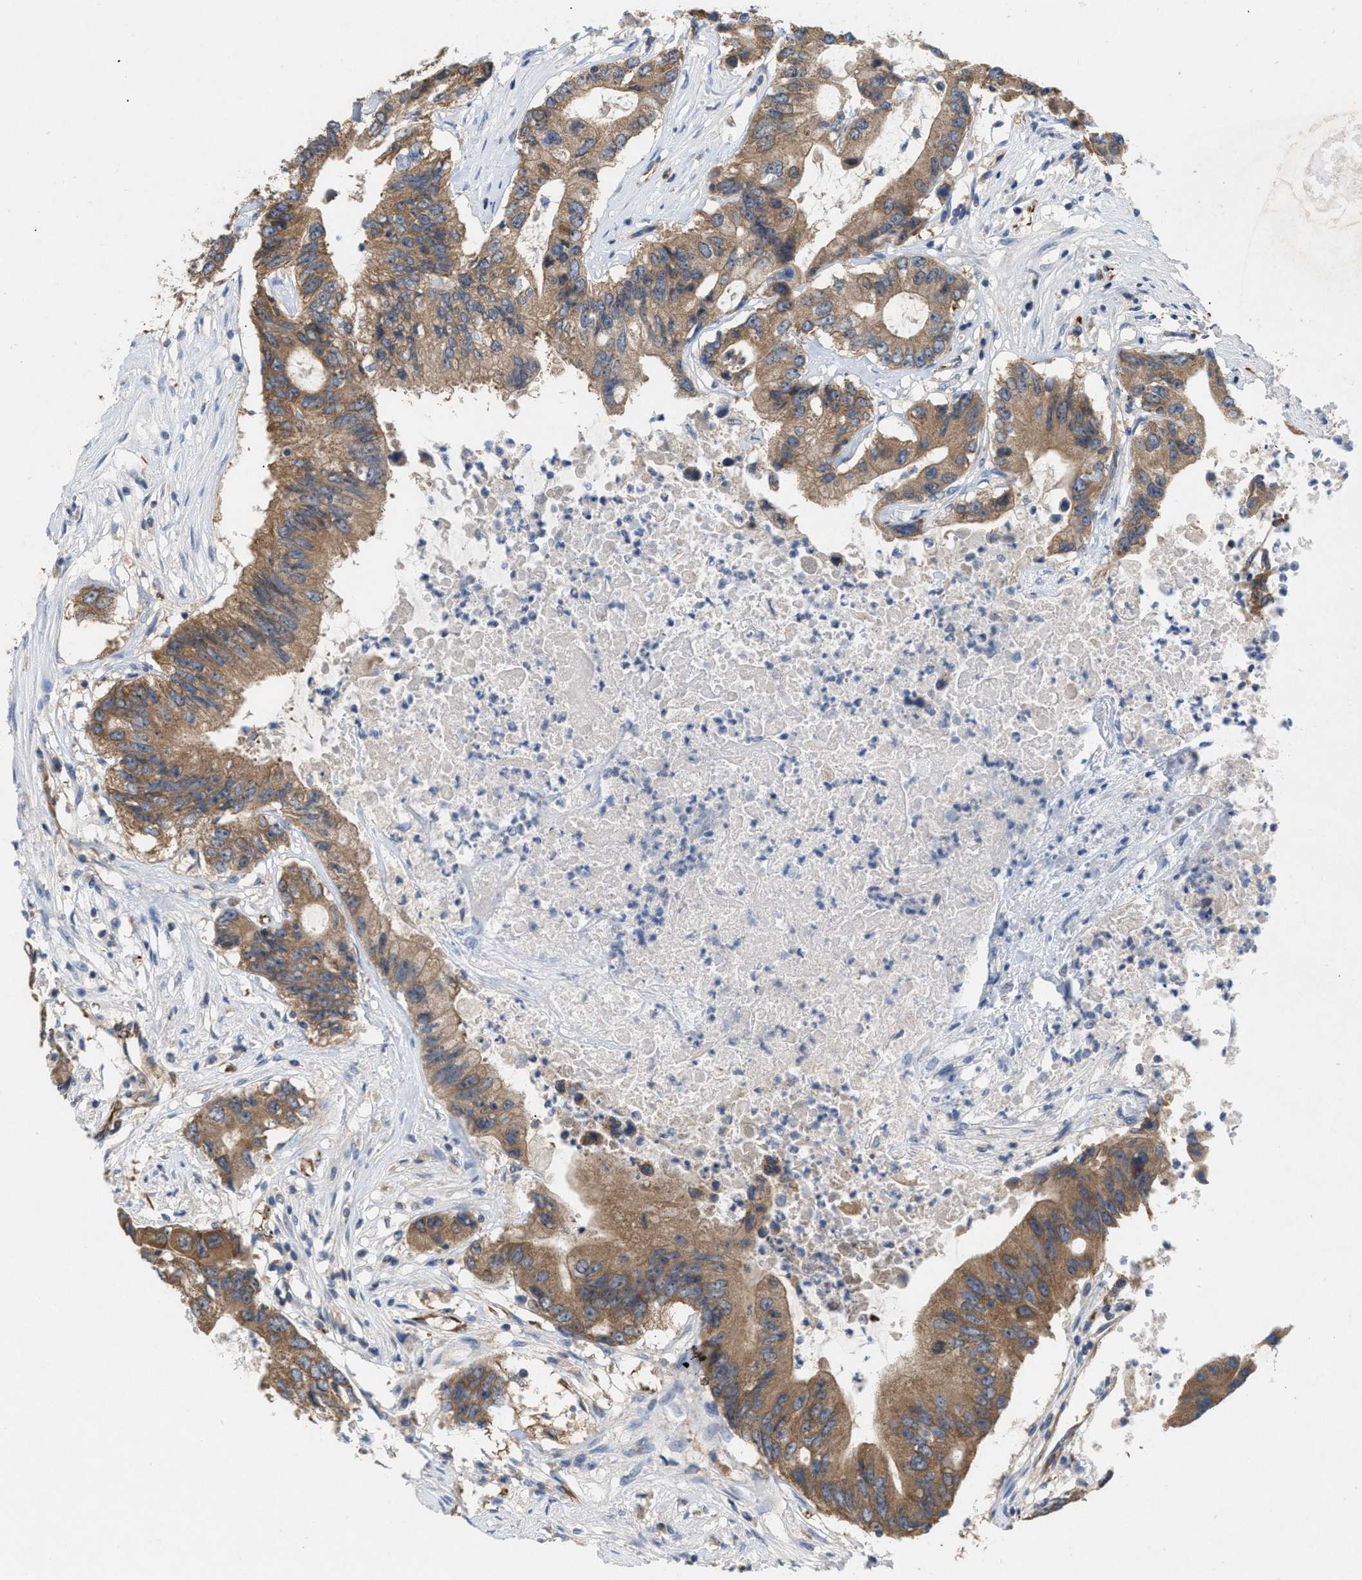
{"staining": {"intensity": "moderate", "quantity": ">75%", "location": "cytoplasmic/membranous"}, "tissue": "colorectal cancer", "cell_type": "Tumor cells", "image_type": "cancer", "snomed": [{"axis": "morphology", "description": "Adenocarcinoma, NOS"}, {"axis": "topography", "description": "Colon"}], "caption": "A high-resolution micrograph shows IHC staining of colorectal adenocarcinoma, which exhibits moderate cytoplasmic/membranous staining in about >75% of tumor cells.", "gene": "UBAP2", "patient": {"sex": "female", "age": 77}}